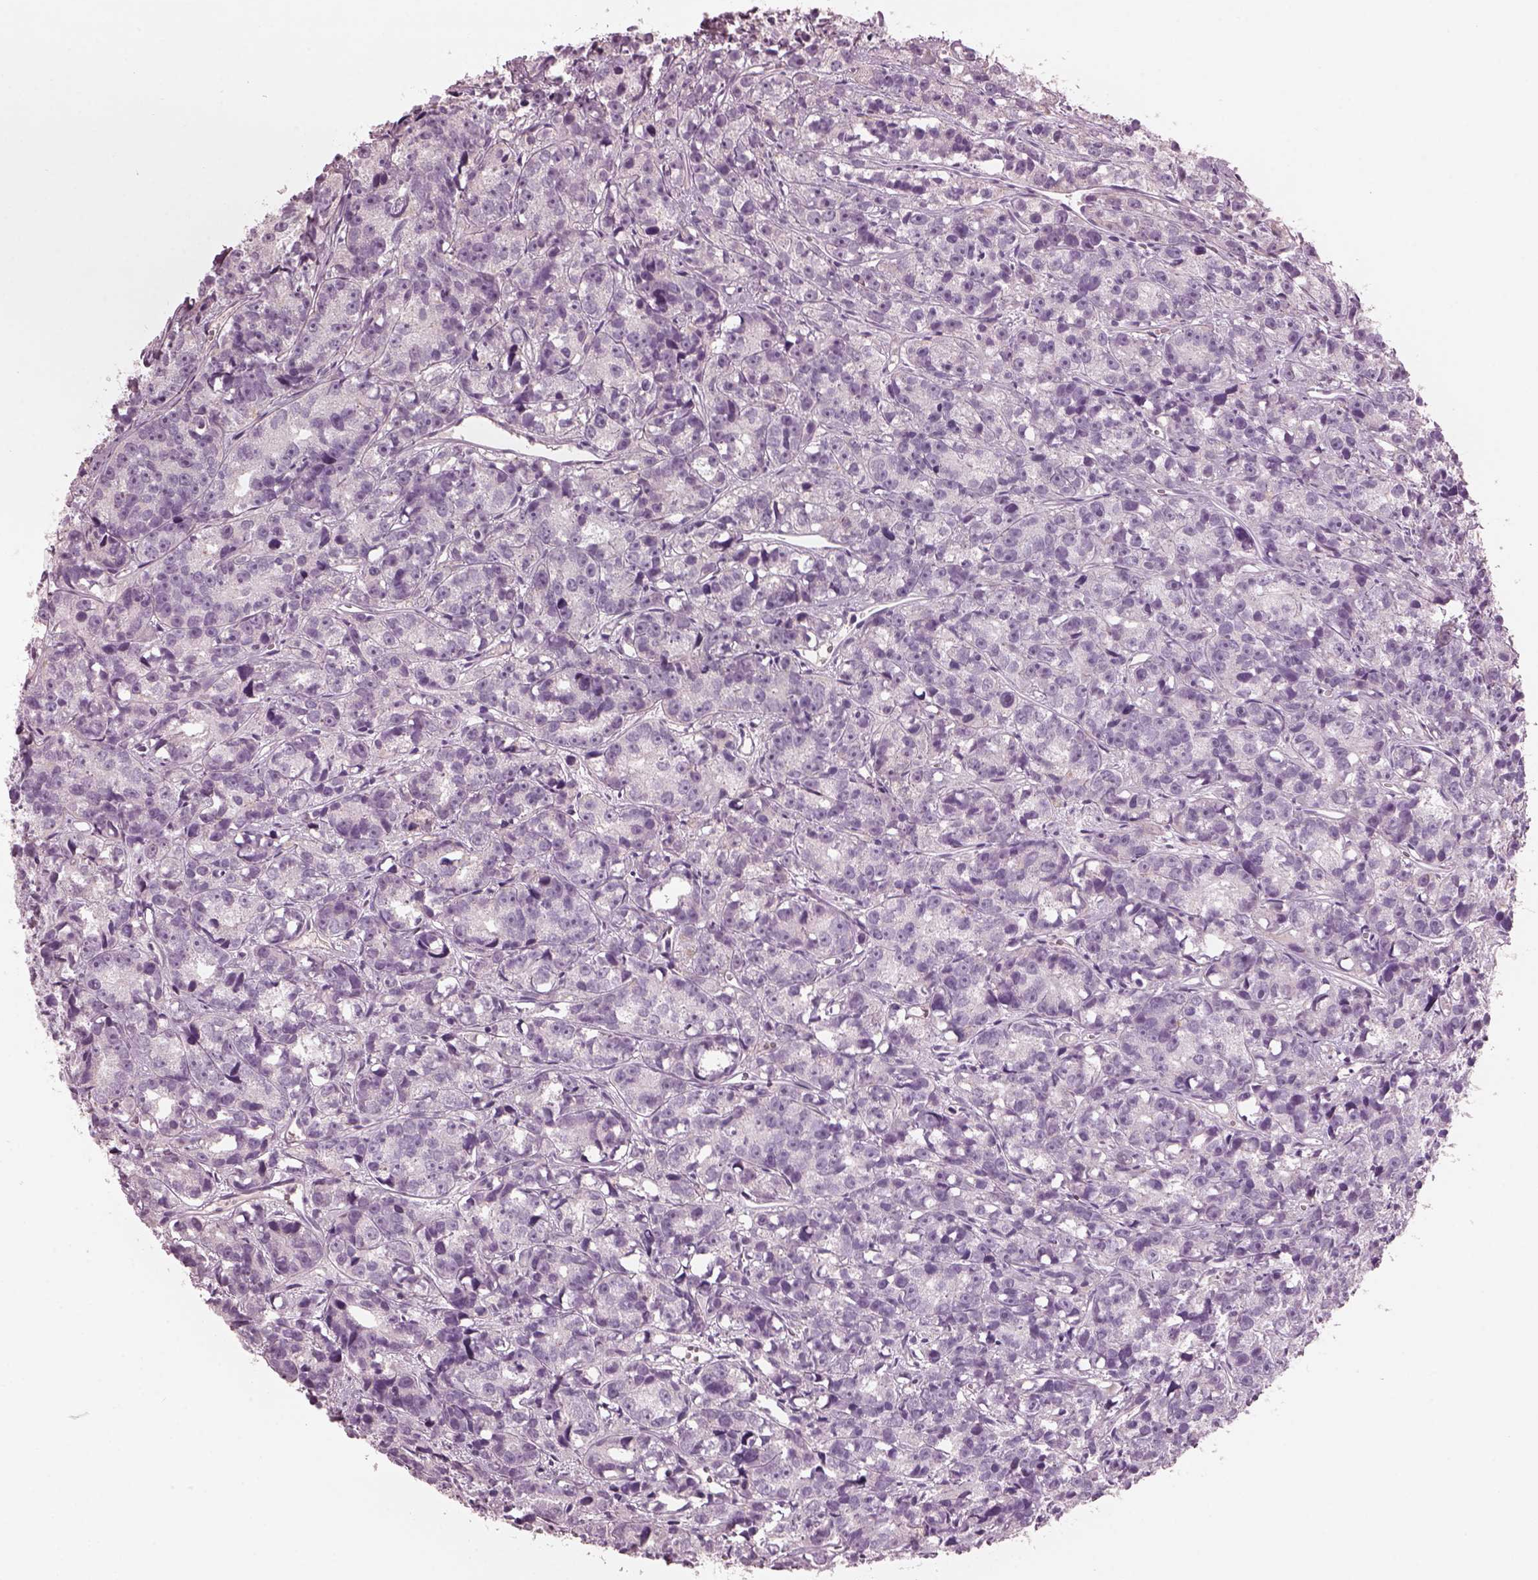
{"staining": {"intensity": "negative", "quantity": "none", "location": "none"}, "tissue": "prostate cancer", "cell_type": "Tumor cells", "image_type": "cancer", "snomed": [{"axis": "morphology", "description": "Adenocarcinoma, High grade"}, {"axis": "topography", "description": "Prostate"}], "caption": "IHC micrograph of neoplastic tissue: prostate high-grade adenocarcinoma stained with DAB (3,3'-diaminobenzidine) shows no significant protein positivity in tumor cells.", "gene": "PACRG", "patient": {"sex": "male", "age": 77}}